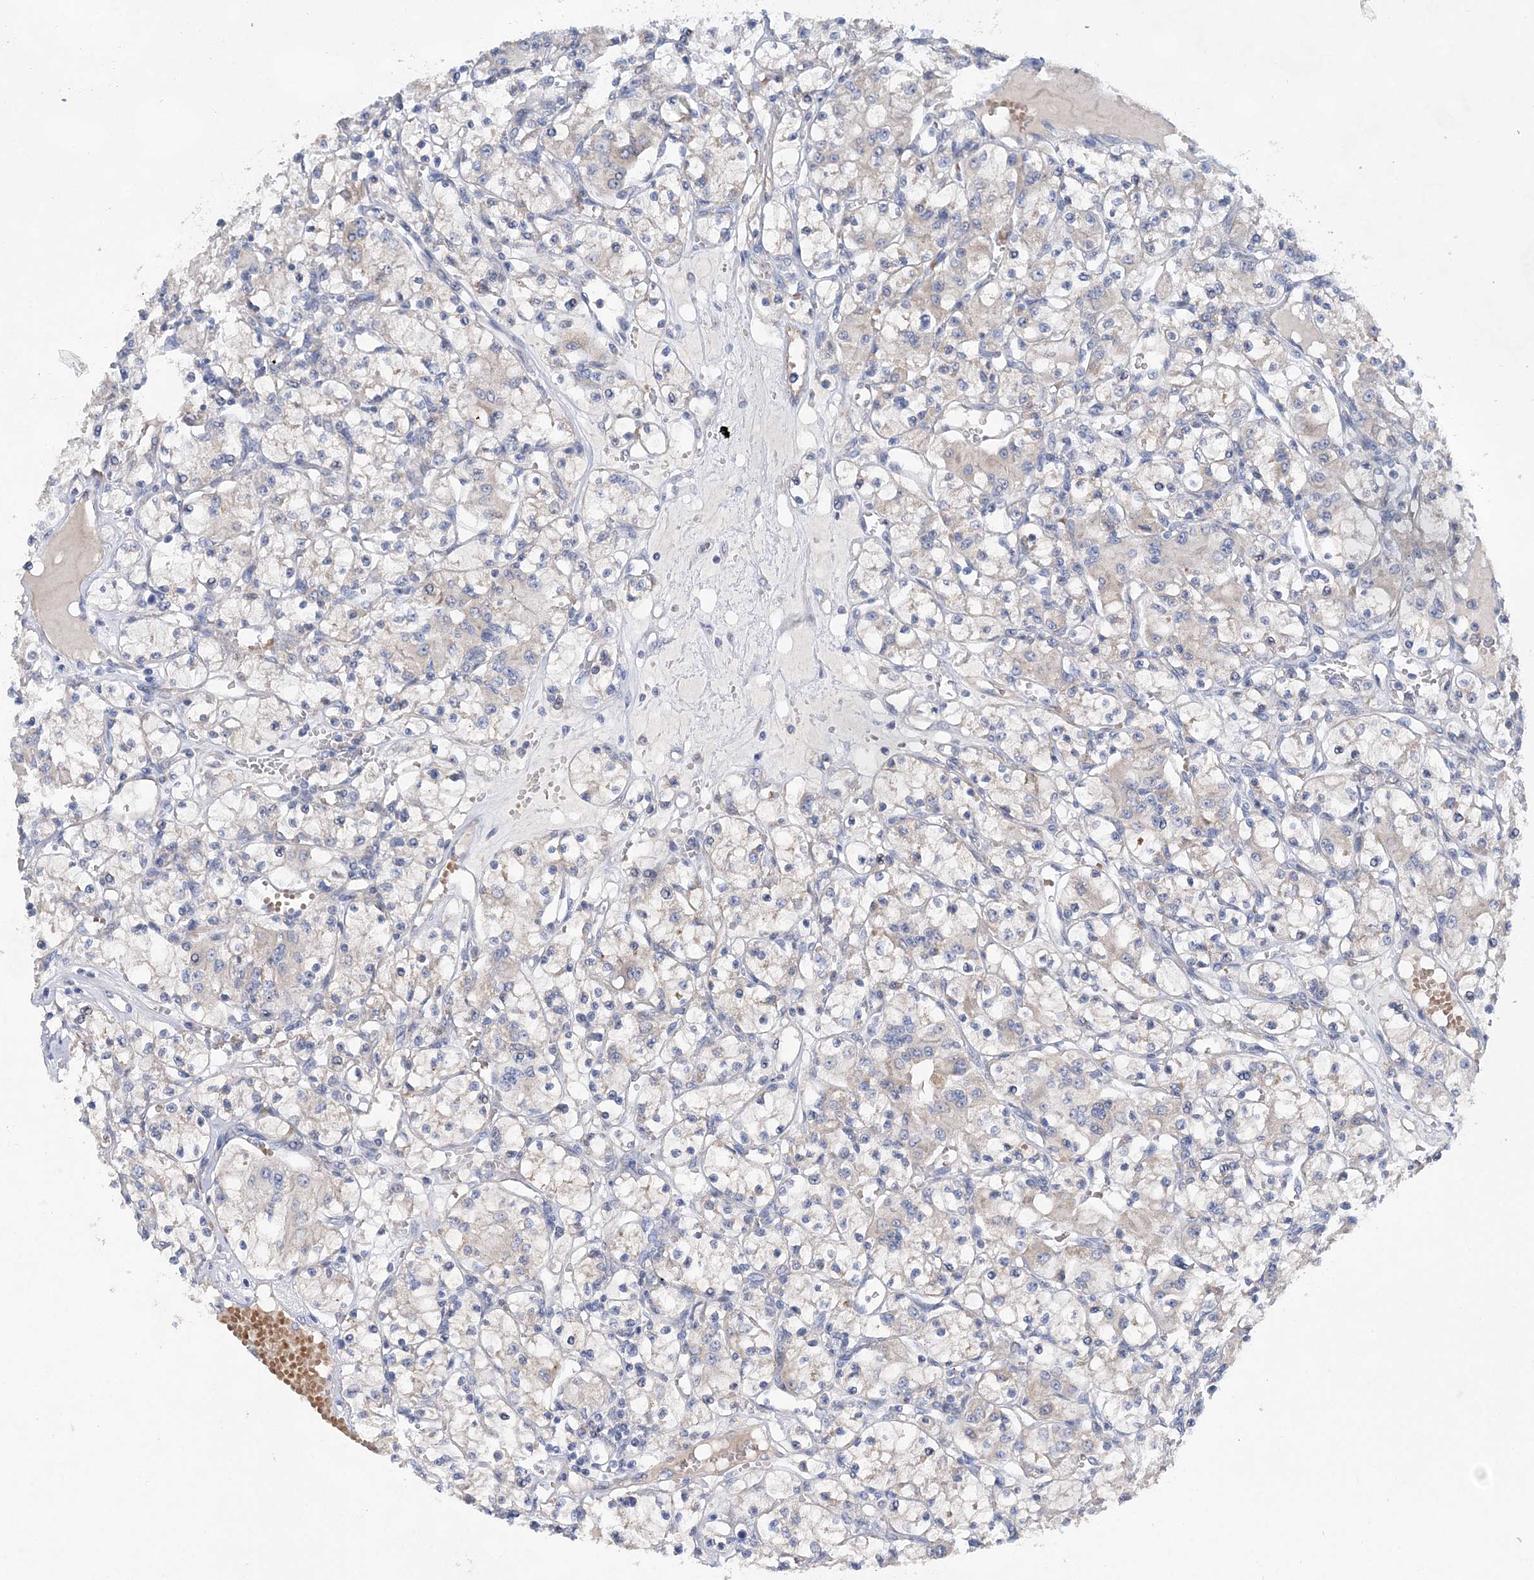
{"staining": {"intensity": "negative", "quantity": "none", "location": "none"}, "tissue": "renal cancer", "cell_type": "Tumor cells", "image_type": "cancer", "snomed": [{"axis": "morphology", "description": "Adenocarcinoma, NOS"}, {"axis": "topography", "description": "Kidney"}], "caption": "Immunohistochemical staining of renal cancer (adenocarcinoma) reveals no significant positivity in tumor cells.", "gene": "TRAPPC13", "patient": {"sex": "female", "age": 59}}